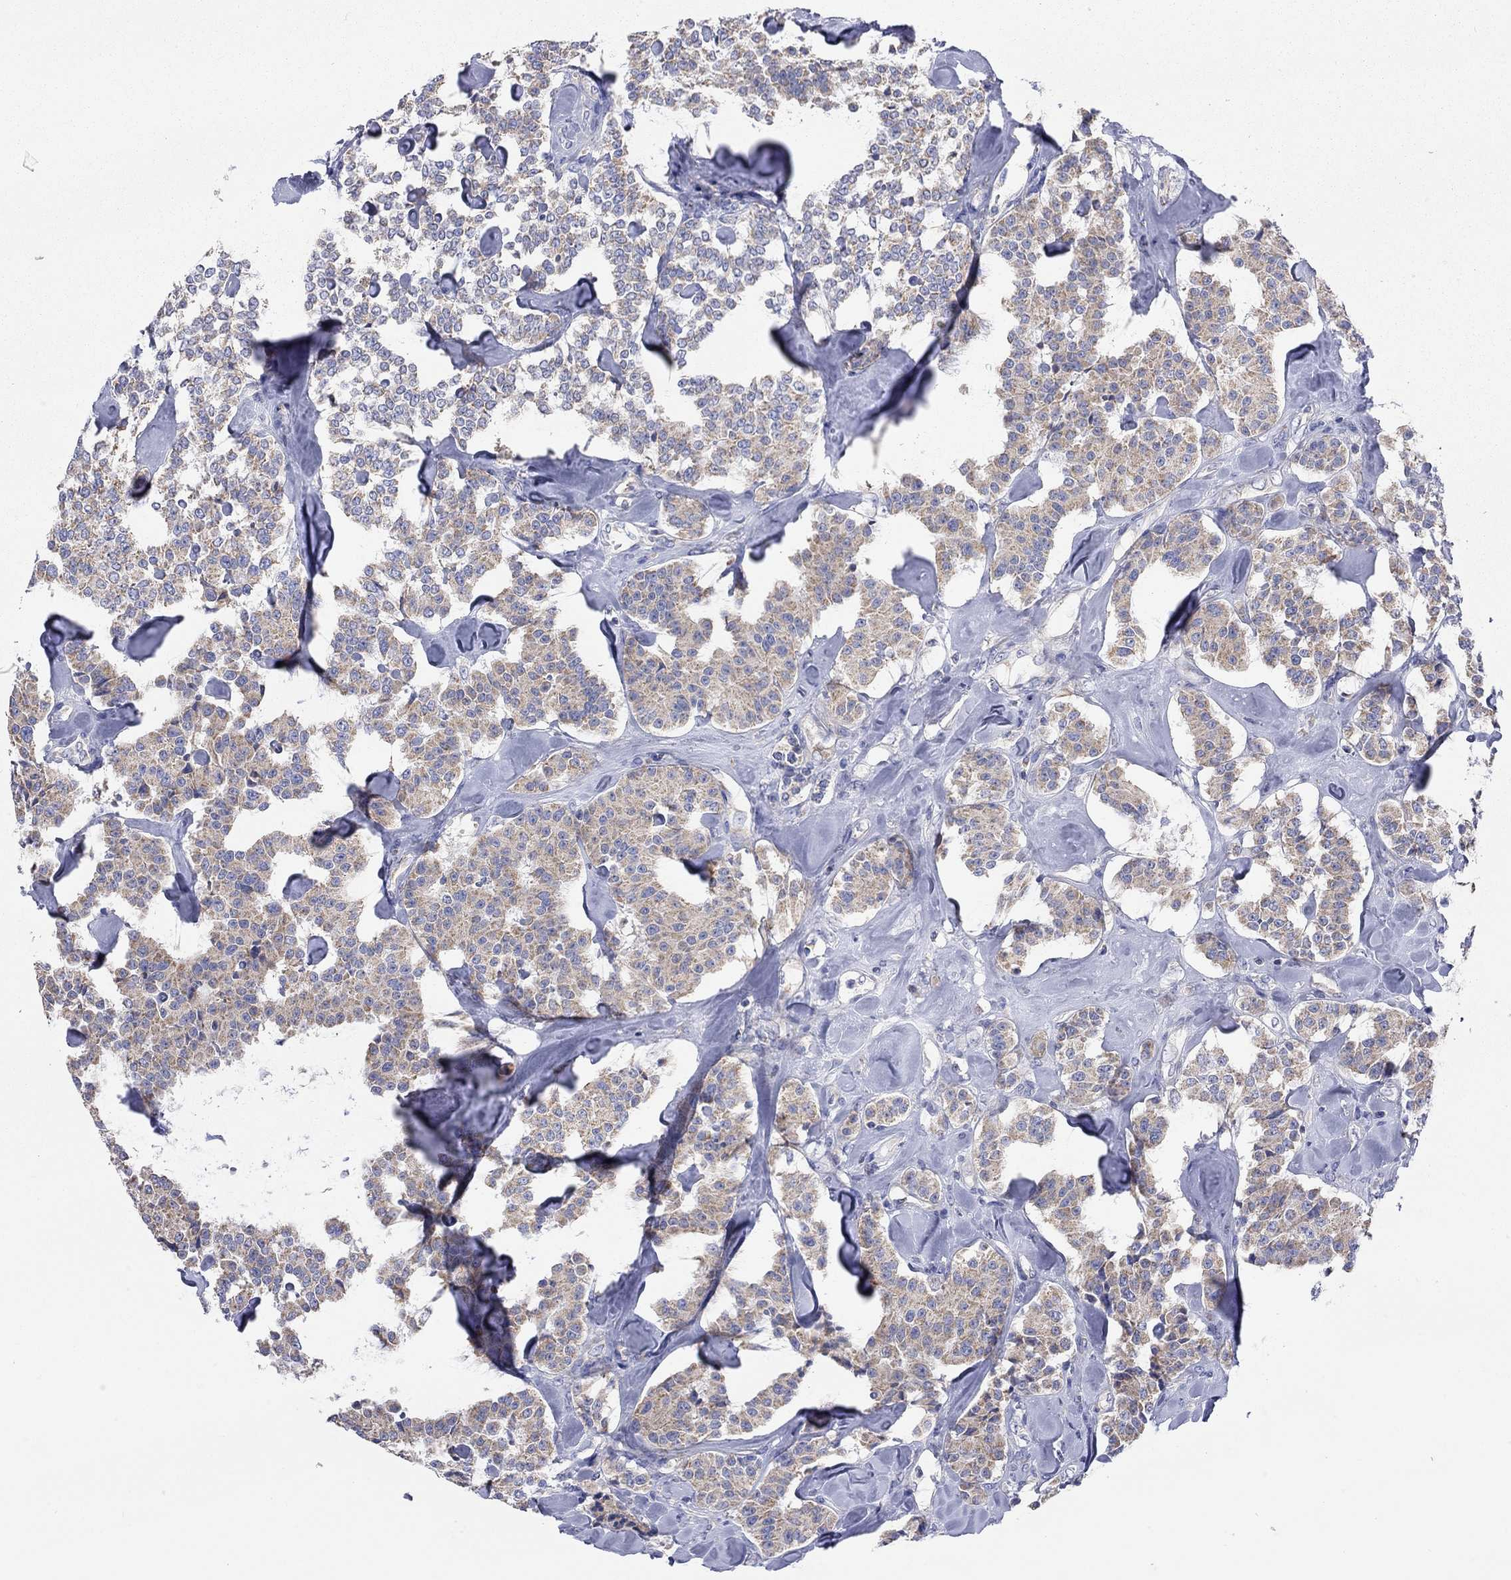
{"staining": {"intensity": "weak", "quantity": ">75%", "location": "cytoplasmic/membranous"}, "tissue": "carcinoid", "cell_type": "Tumor cells", "image_type": "cancer", "snomed": [{"axis": "morphology", "description": "Carcinoid, malignant, NOS"}, {"axis": "topography", "description": "Pancreas"}], "caption": "The micrograph reveals a brown stain indicating the presence of a protein in the cytoplasmic/membranous of tumor cells in carcinoid (malignant).", "gene": "RCAN1", "patient": {"sex": "male", "age": 41}}